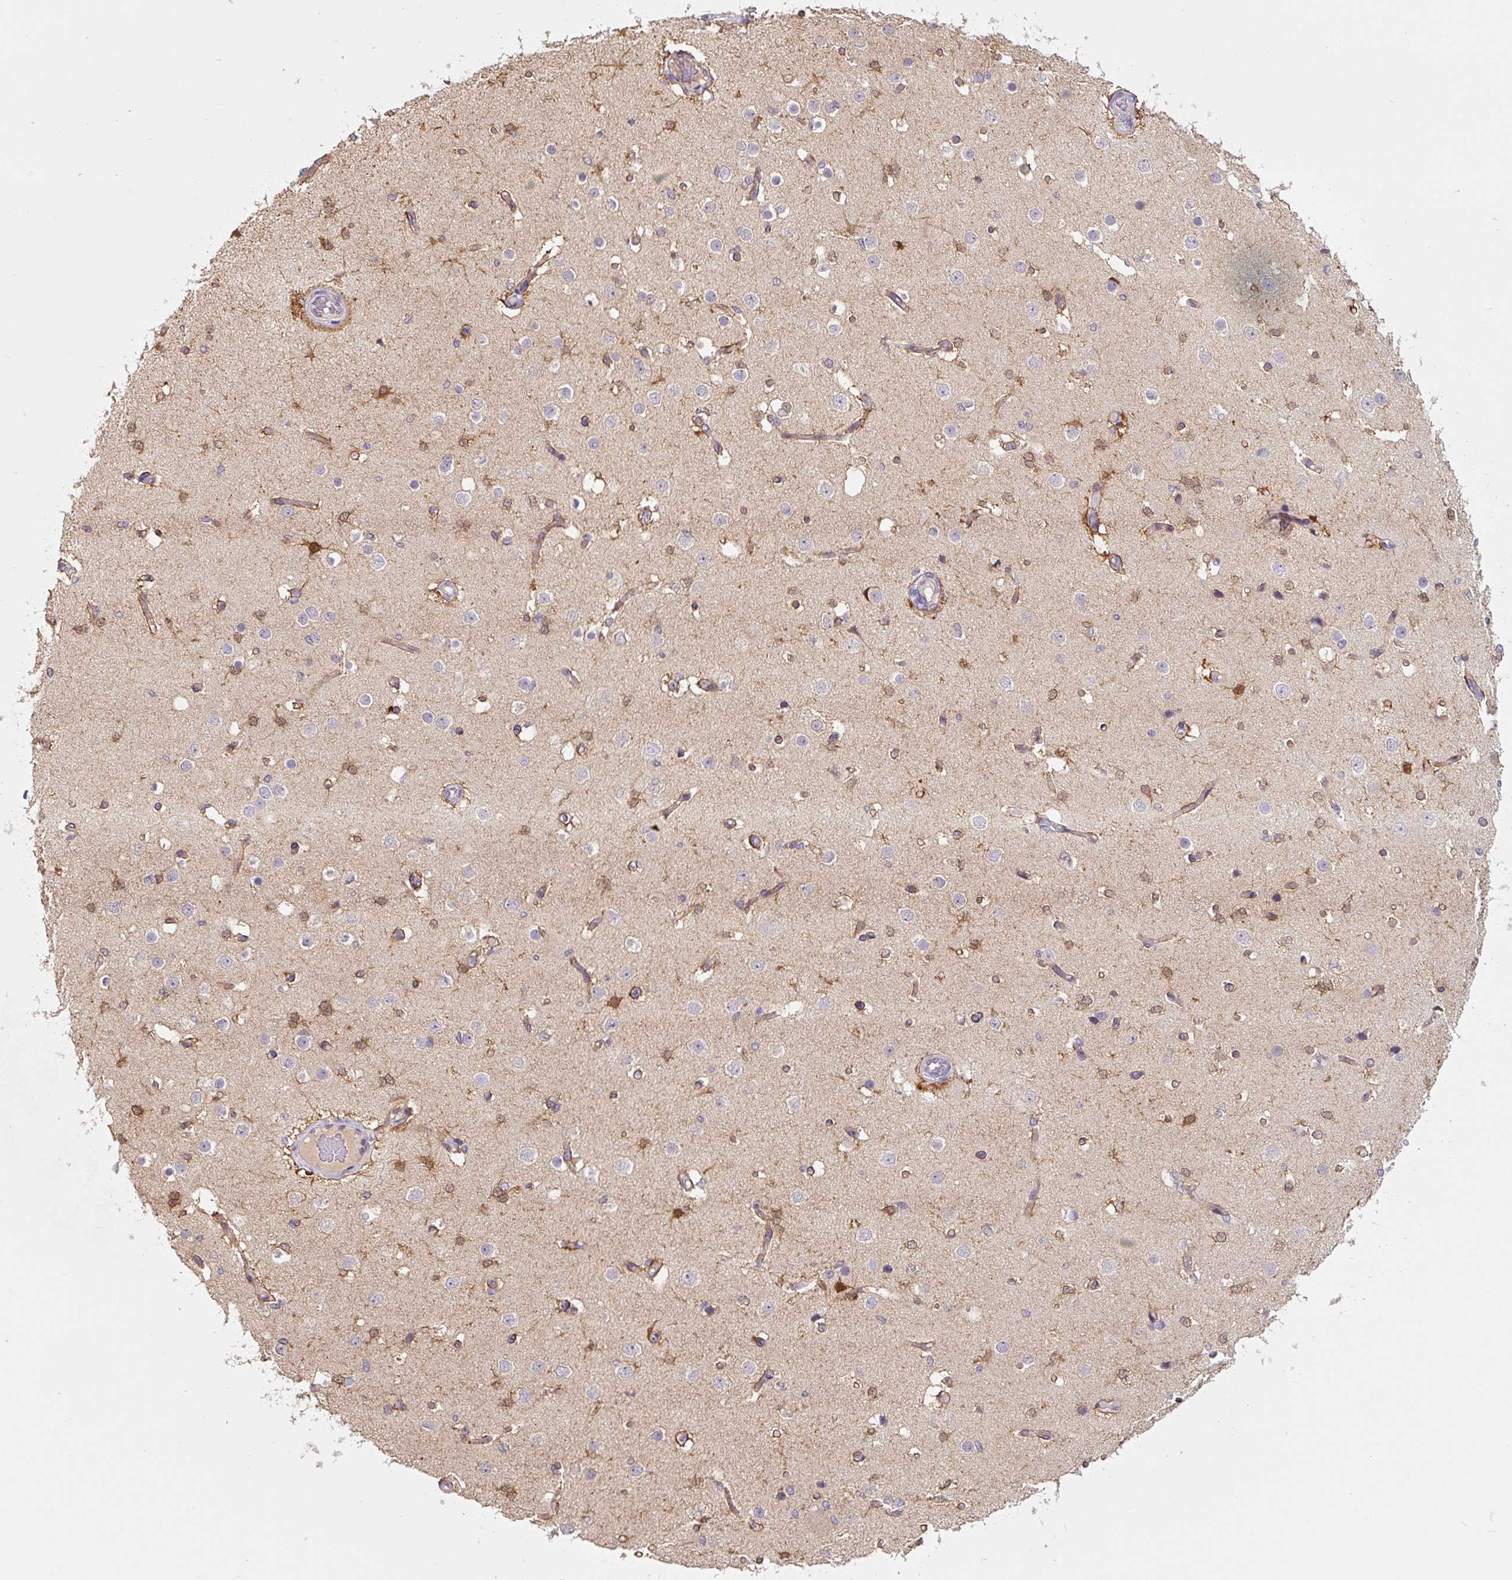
{"staining": {"intensity": "moderate", "quantity": "25%-75%", "location": "cytoplasmic/membranous"}, "tissue": "cerebral cortex", "cell_type": "Endothelial cells", "image_type": "normal", "snomed": [{"axis": "morphology", "description": "Normal tissue, NOS"}, {"axis": "morphology", "description": "Inflammation, NOS"}, {"axis": "topography", "description": "Cerebral cortex"}], "caption": "This histopathology image displays IHC staining of unremarkable cerebral cortex, with medium moderate cytoplasmic/membranous expression in approximately 25%-75% of endothelial cells.", "gene": "ASRGL1", "patient": {"sex": "male", "age": 6}}